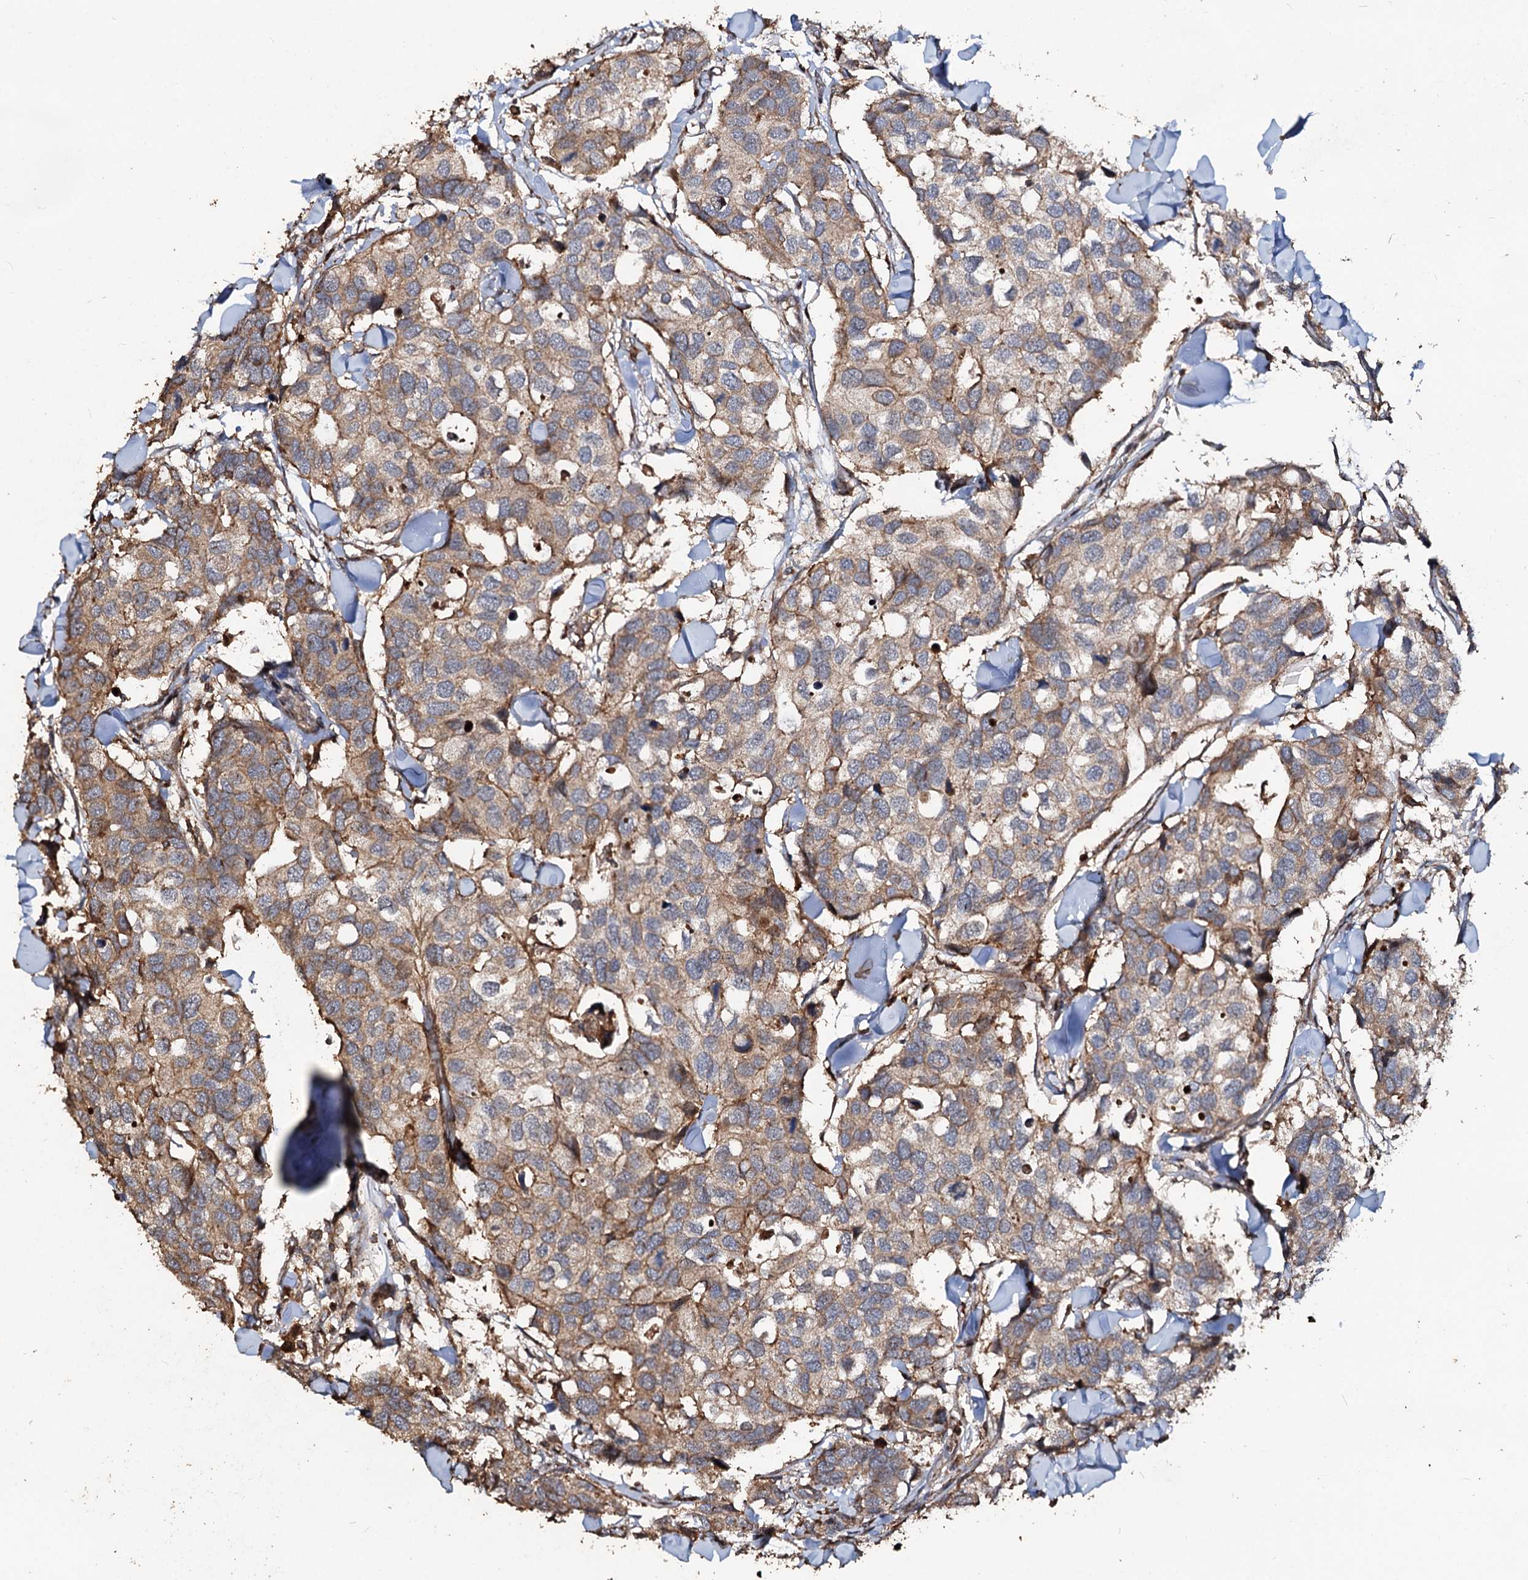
{"staining": {"intensity": "weak", "quantity": ">75%", "location": "cytoplasmic/membranous"}, "tissue": "breast cancer", "cell_type": "Tumor cells", "image_type": "cancer", "snomed": [{"axis": "morphology", "description": "Duct carcinoma"}, {"axis": "topography", "description": "Breast"}], "caption": "Immunohistochemical staining of intraductal carcinoma (breast) shows weak cytoplasmic/membranous protein expression in approximately >75% of tumor cells.", "gene": "NOTCH2NLA", "patient": {"sex": "female", "age": 83}}